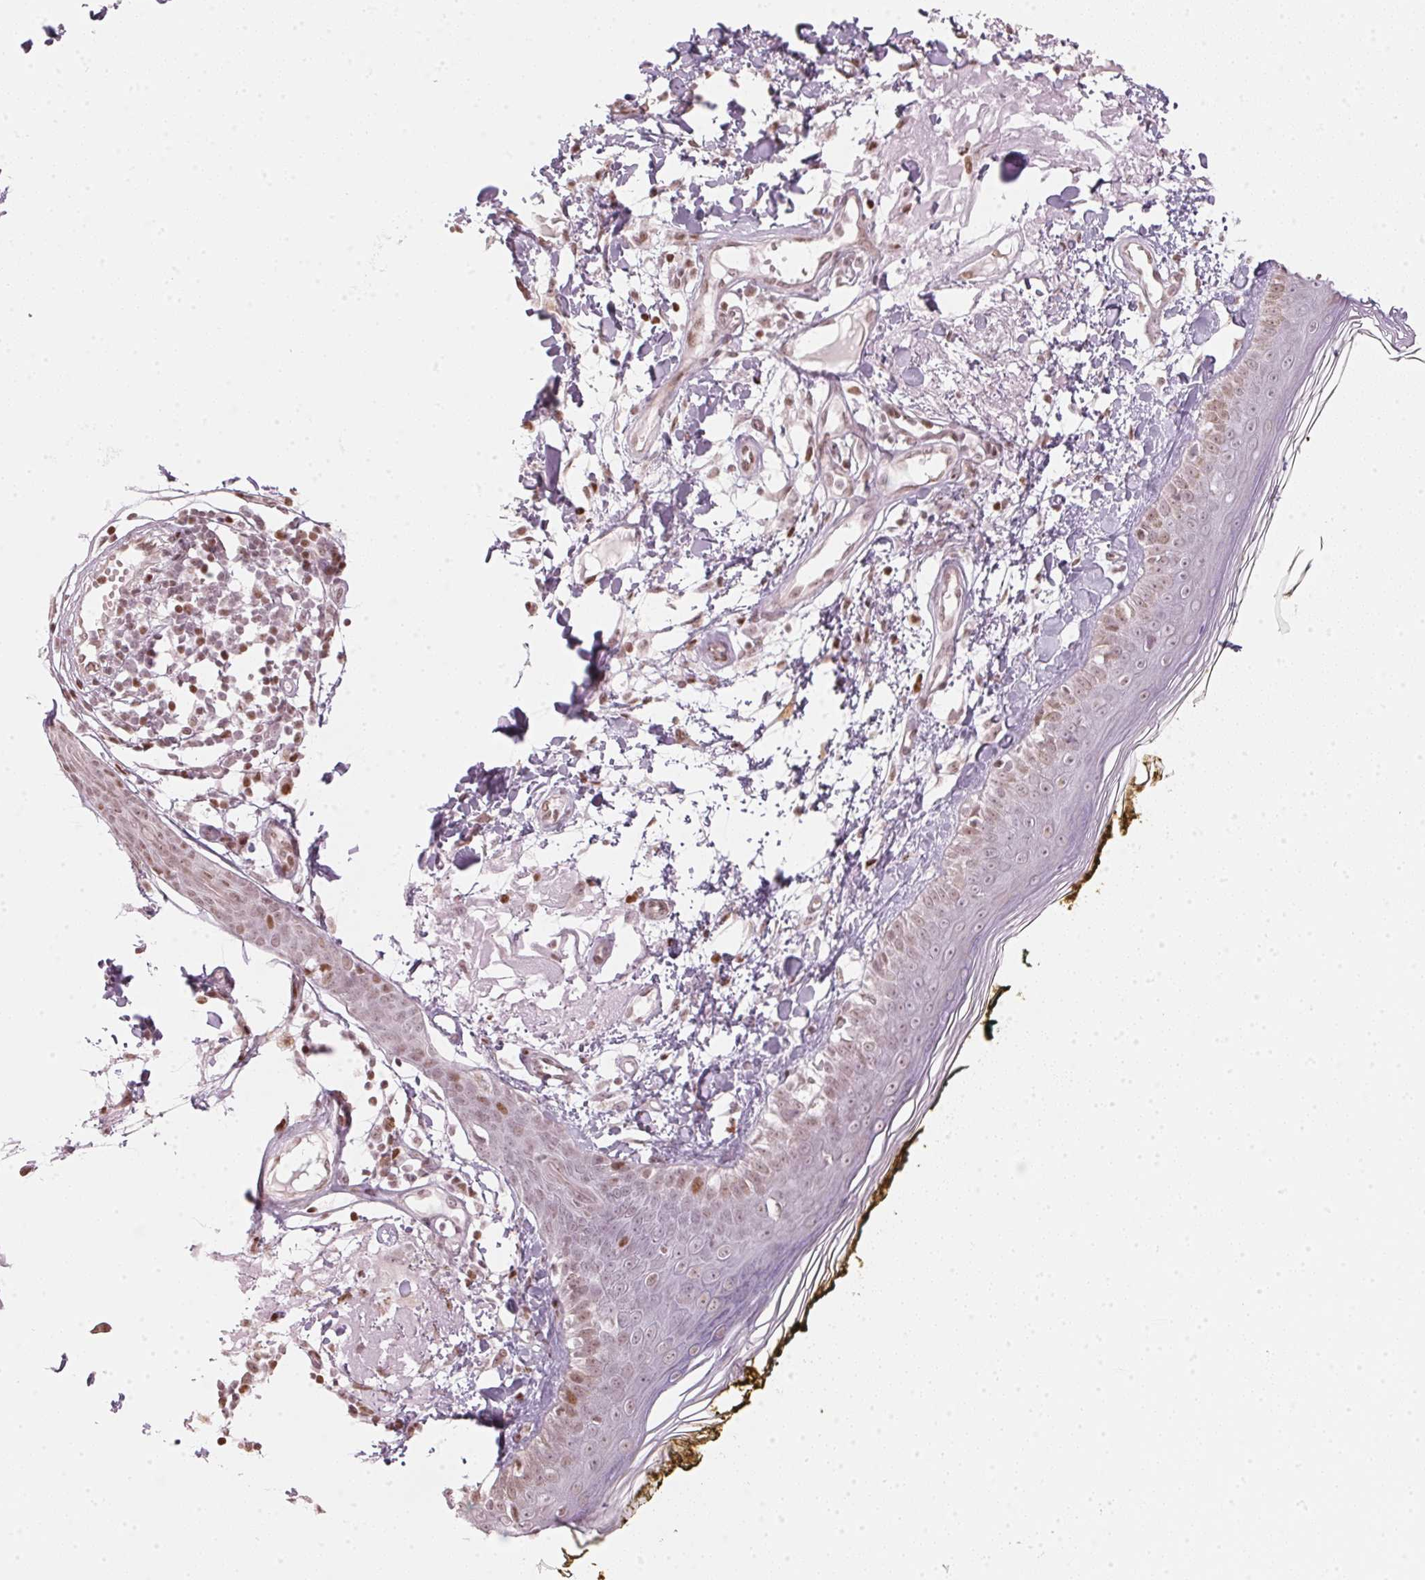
{"staining": {"intensity": "negative", "quantity": "none", "location": "none"}, "tissue": "skin", "cell_type": "Fibroblasts", "image_type": "normal", "snomed": [{"axis": "morphology", "description": "Normal tissue, NOS"}, {"axis": "topography", "description": "Skin"}], "caption": "This histopathology image is of normal skin stained with immunohistochemistry (IHC) to label a protein in brown with the nuclei are counter-stained blue. There is no expression in fibroblasts.", "gene": "KAT6A", "patient": {"sex": "male", "age": 76}}